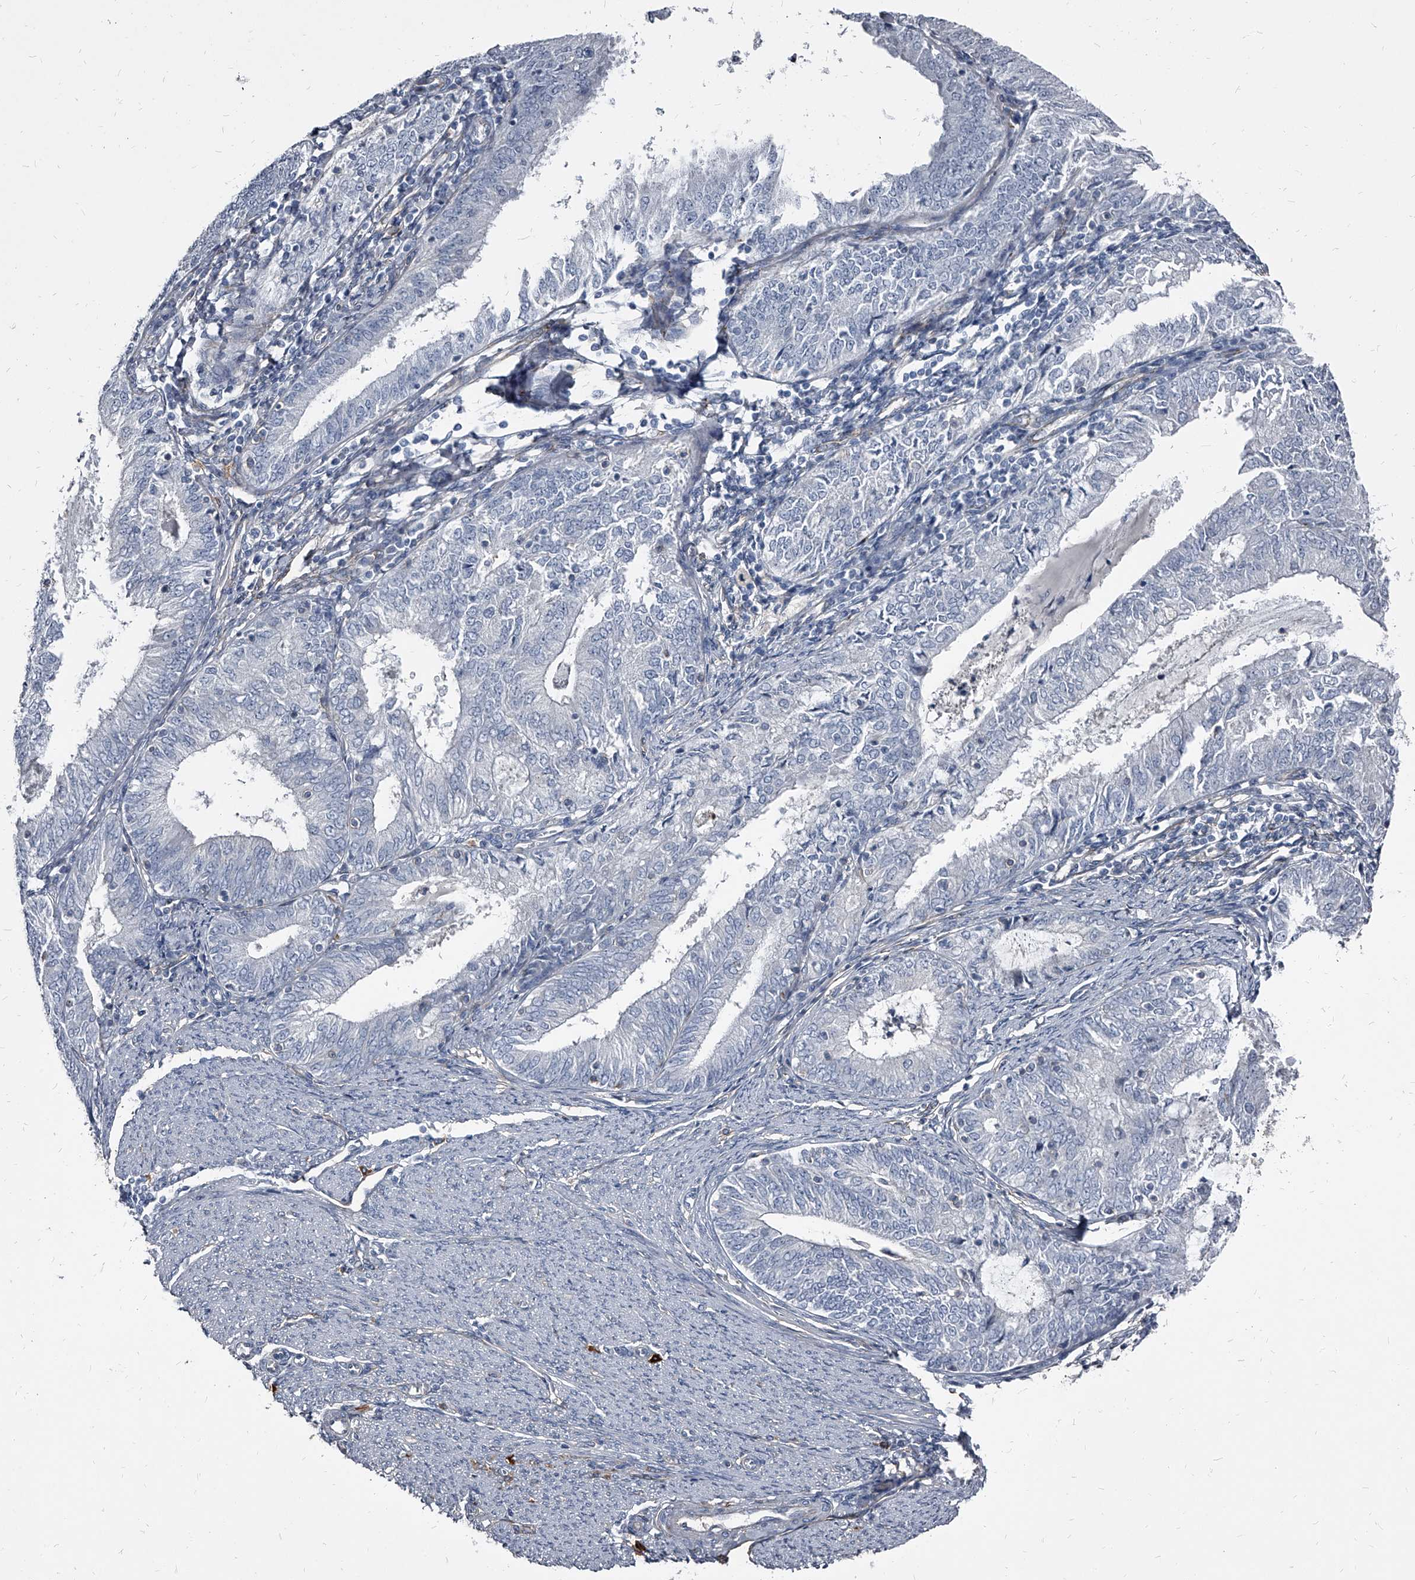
{"staining": {"intensity": "negative", "quantity": "none", "location": "none"}, "tissue": "endometrial cancer", "cell_type": "Tumor cells", "image_type": "cancer", "snomed": [{"axis": "morphology", "description": "Adenocarcinoma, NOS"}, {"axis": "topography", "description": "Endometrium"}], "caption": "An image of human adenocarcinoma (endometrial) is negative for staining in tumor cells. The staining was performed using DAB to visualize the protein expression in brown, while the nuclei were stained in blue with hematoxylin (Magnification: 20x).", "gene": "PGLYRP3", "patient": {"sex": "female", "age": 57}}